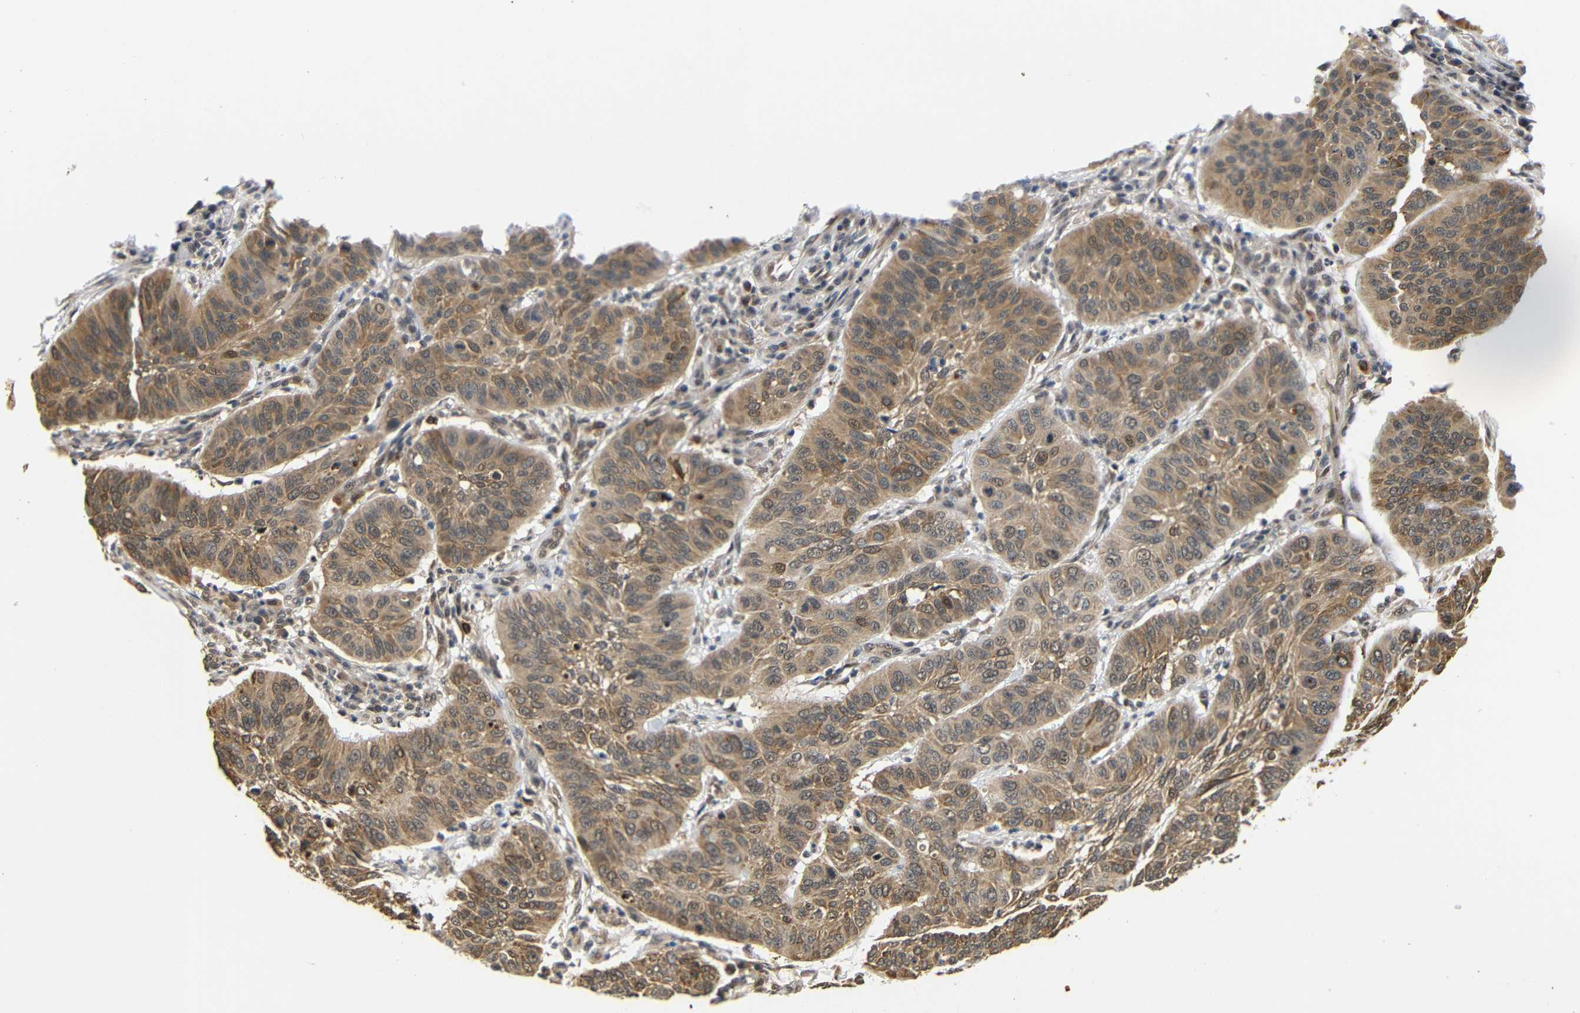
{"staining": {"intensity": "moderate", "quantity": ">75%", "location": "cytoplasmic/membranous,nuclear"}, "tissue": "cervical cancer", "cell_type": "Tumor cells", "image_type": "cancer", "snomed": [{"axis": "morphology", "description": "Squamous cell carcinoma, NOS"}, {"axis": "topography", "description": "Cervix"}], "caption": "A micrograph showing moderate cytoplasmic/membranous and nuclear expression in approximately >75% of tumor cells in cervical cancer, as visualized by brown immunohistochemical staining.", "gene": "GJA5", "patient": {"sex": "female", "age": 39}}